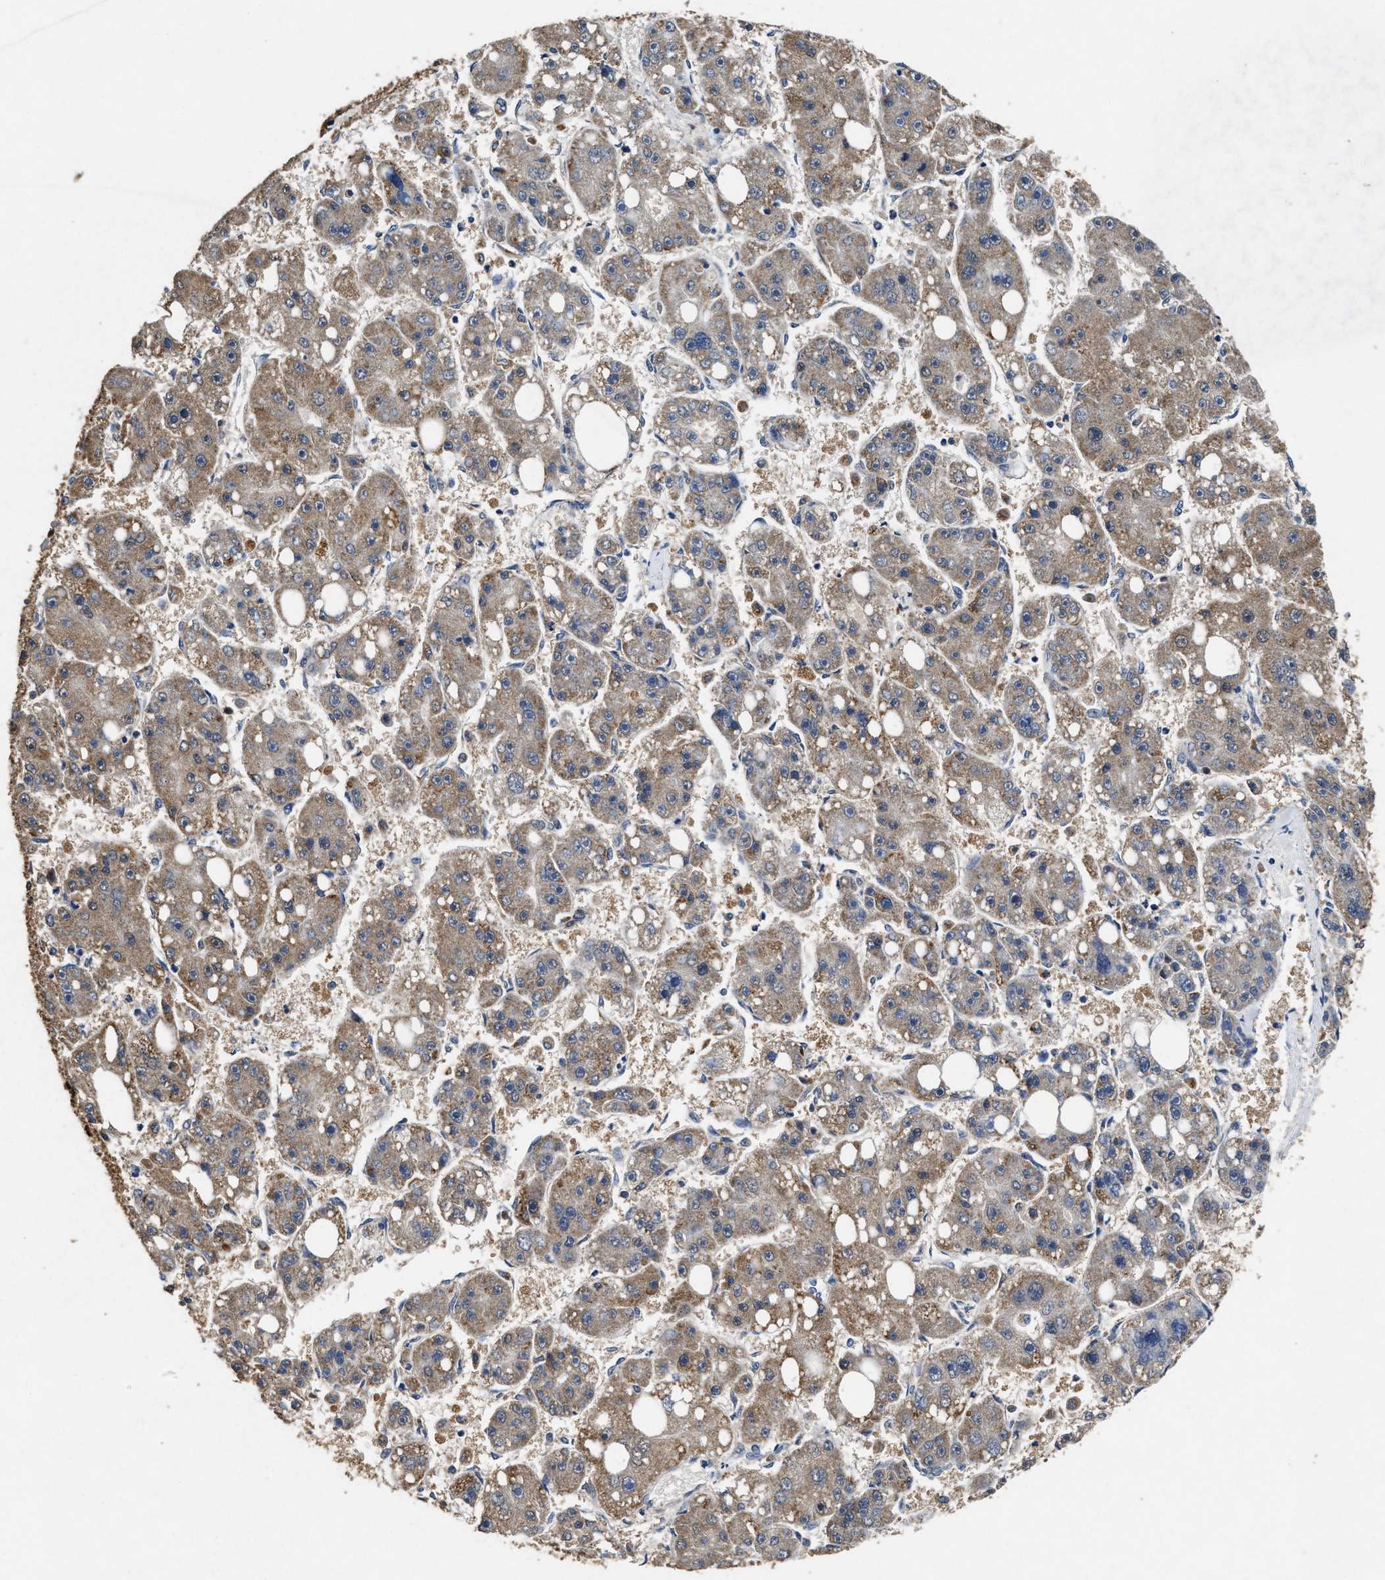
{"staining": {"intensity": "moderate", "quantity": "25%-75%", "location": "cytoplasmic/membranous"}, "tissue": "liver cancer", "cell_type": "Tumor cells", "image_type": "cancer", "snomed": [{"axis": "morphology", "description": "Carcinoma, Hepatocellular, NOS"}, {"axis": "topography", "description": "Liver"}], "caption": "IHC (DAB) staining of human hepatocellular carcinoma (liver) shows moderate cytoplasmic/membranous protein staining in approximately 25%-75% of tumor cells.", "gene": "ACAT2", "patient": {"sex": "female", "age": 61}}